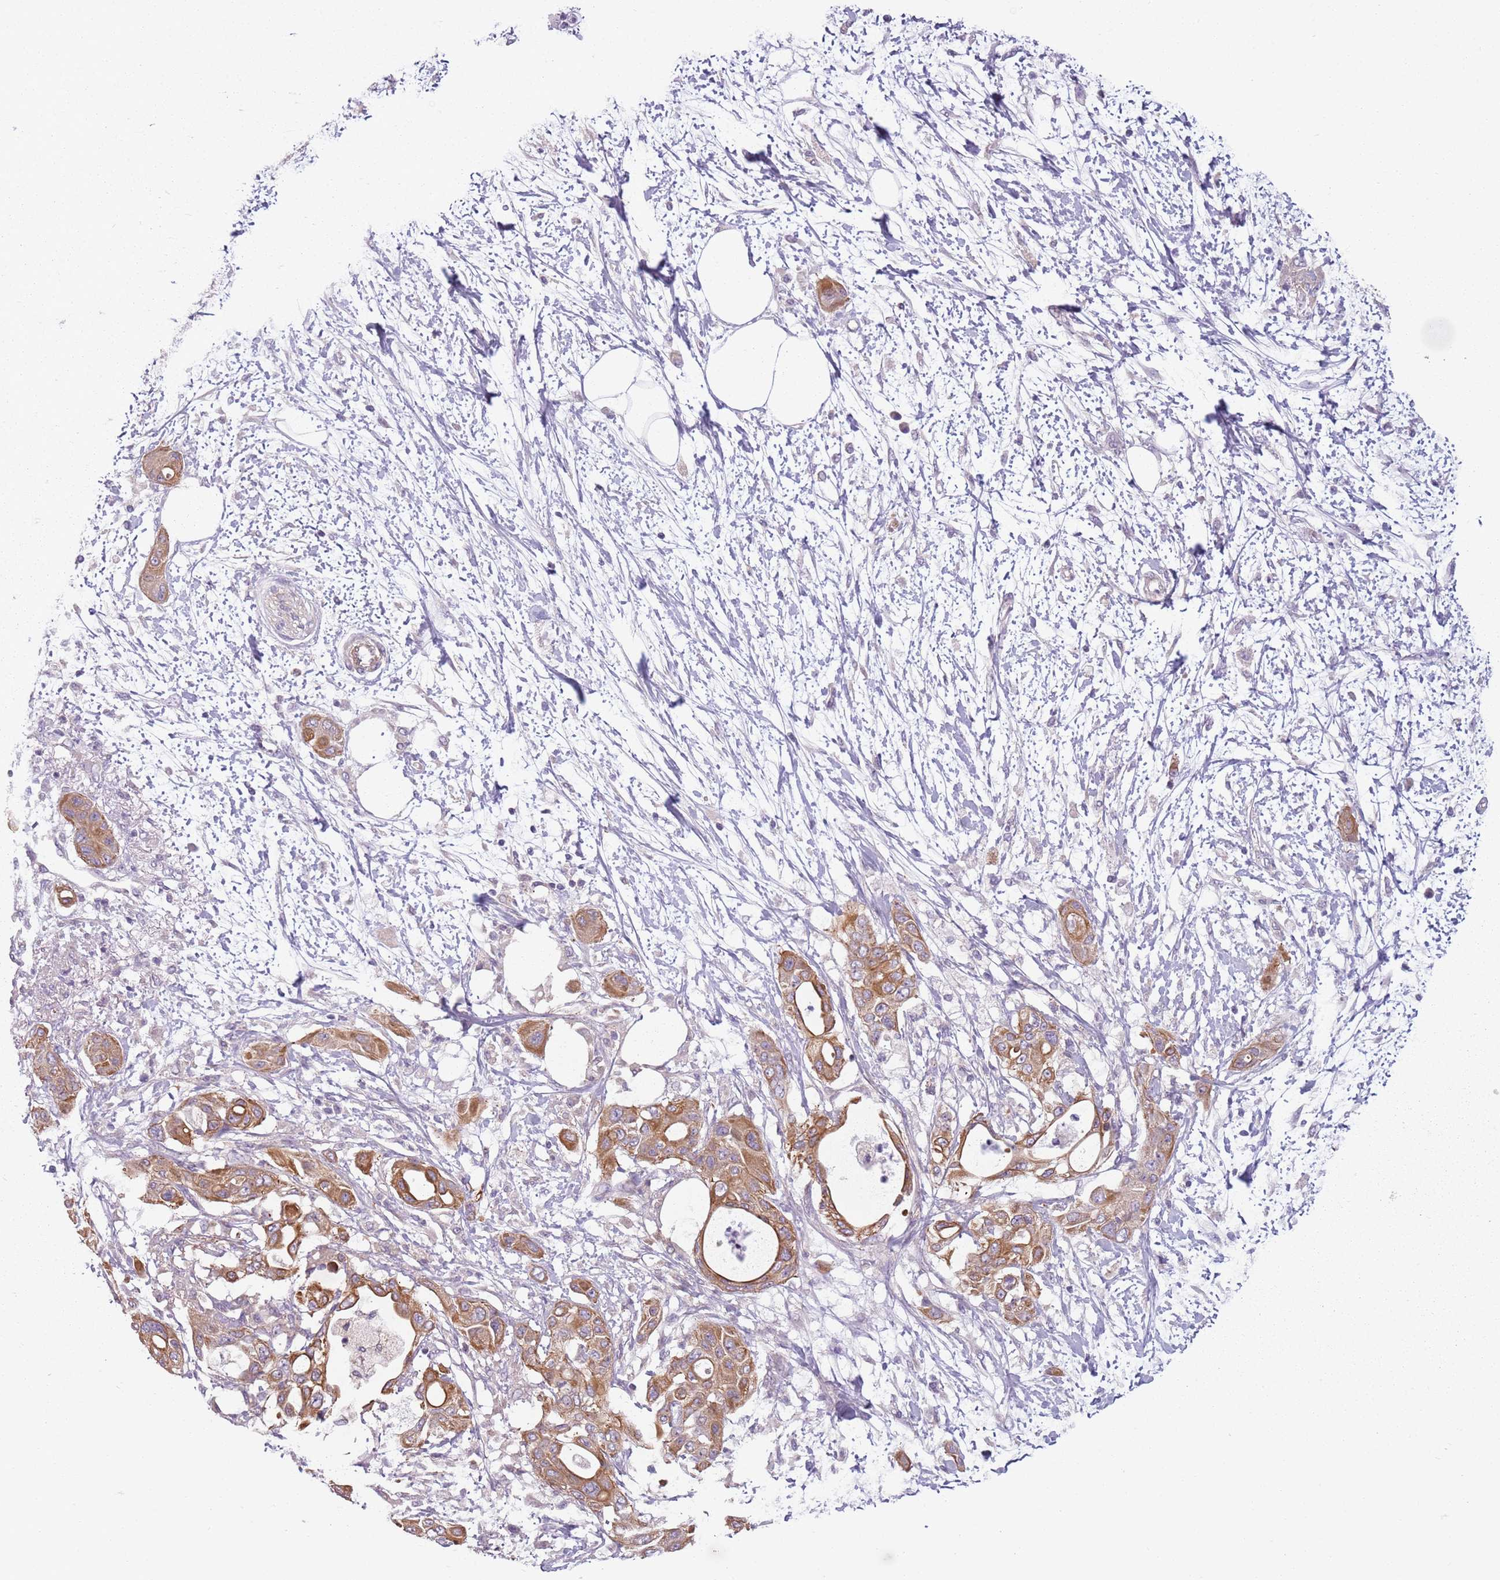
{"staining": {"intensity": "moderate", "quantity": ">75%", "location": "cytoplasmic/membranous"}, "tissue": "pancreatic cancer", "cell_type": "Tumor cells", "image_type": "cancer", "snomed": [{"axis": "morphology", "description": "Adenocarcinoma, NOS"}, {"axis": "topography", "description": "Pancreas"}], "caption": "Pancreatic cancer stained with IHC displays moderate cytoplasmic/membranous expression in approximately >75% of tumor cells. (Brightfield microscopy of DAB IHC at high magnification).", "gene": "TLCD2", "patient": {"sex": "male", "age": 68}}